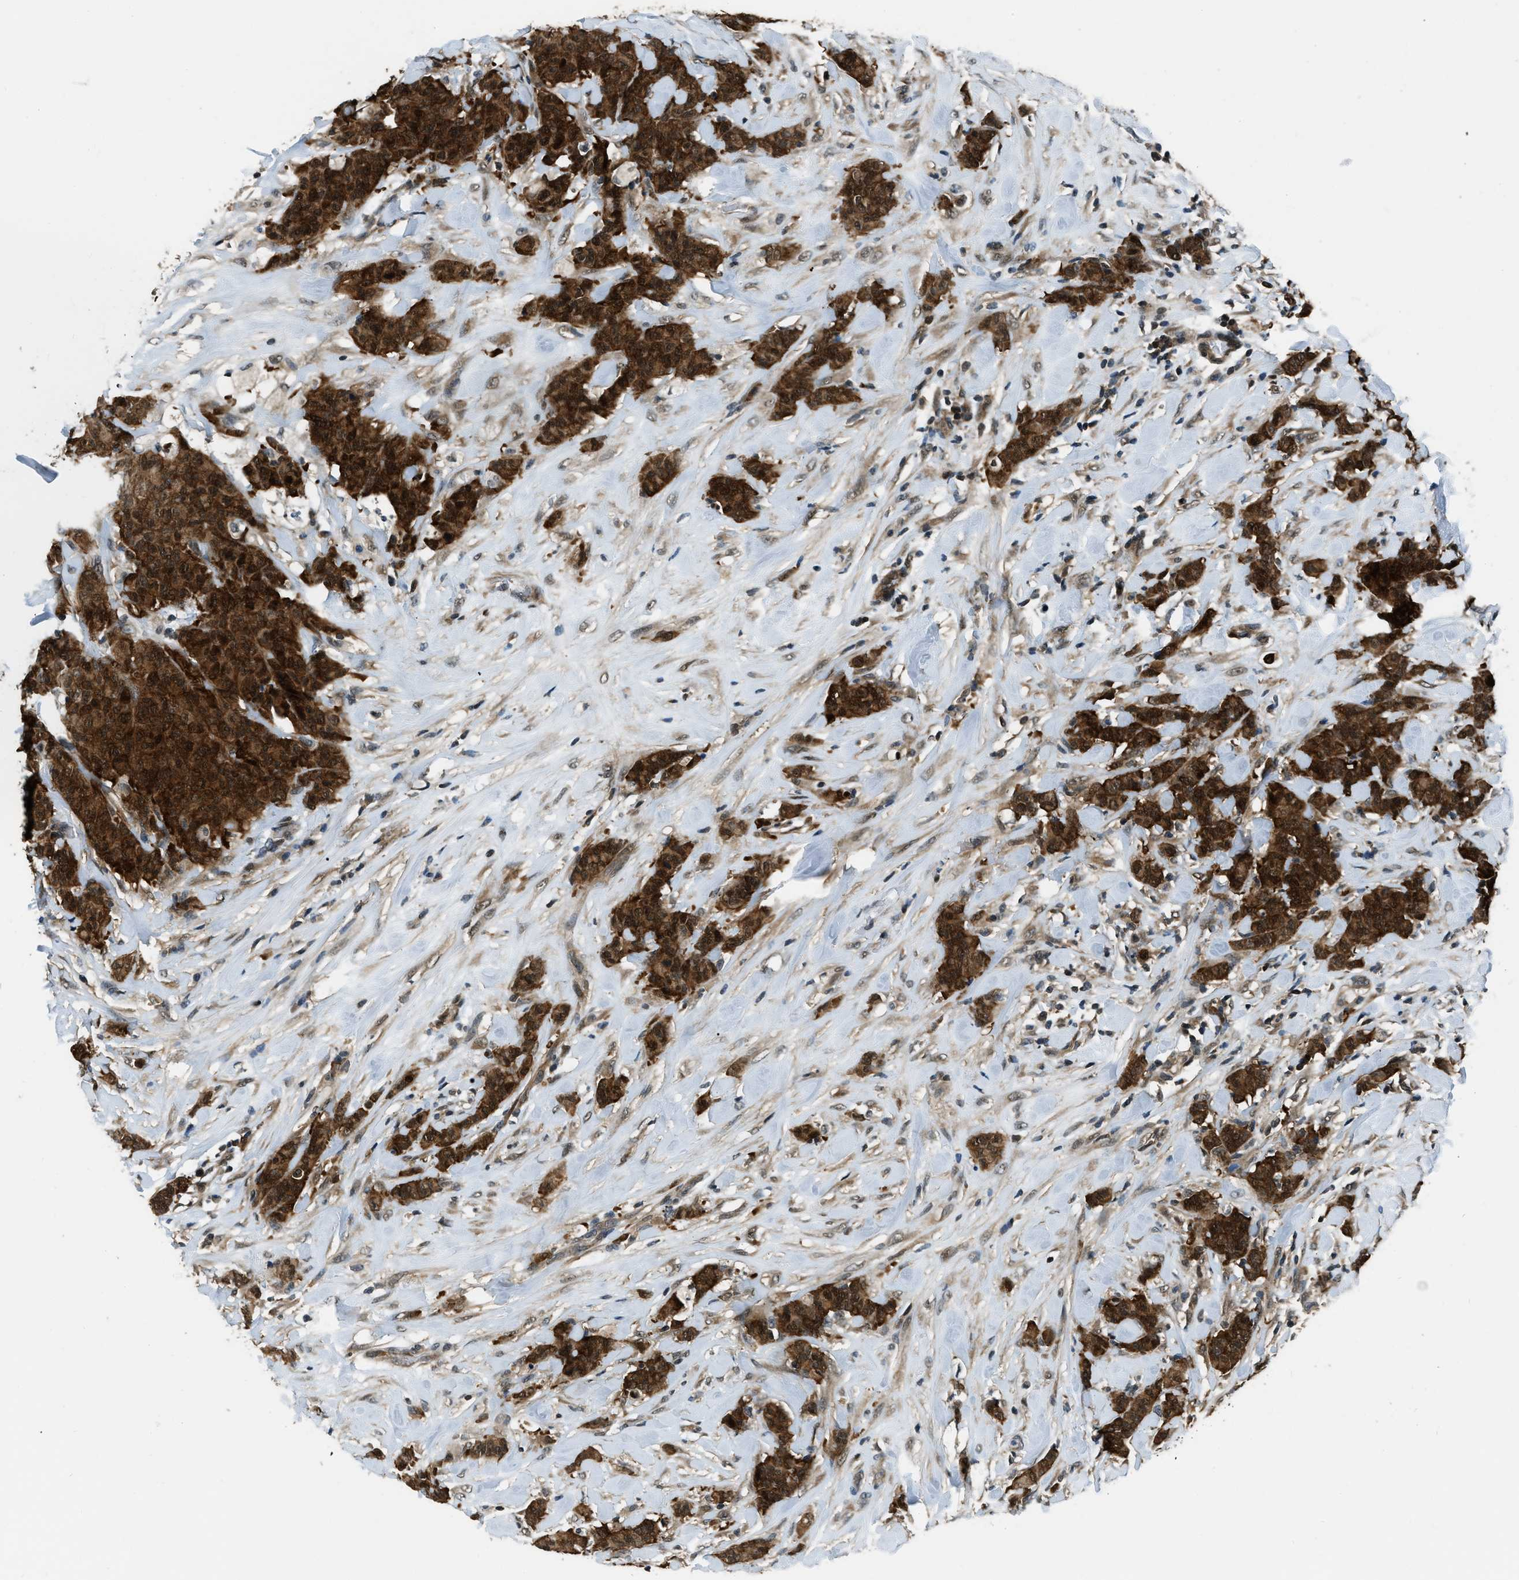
{"staining": {"intensity": "strong", "quantity": ">75%", "location": "cytoplasmic/membranous,nuclear"}, "tissue": "breast cancer", "cell_type": "Tumor cells", "image_type": "cancer", "snomed": [{"axis": "morphology", "description": "Normal tissue, NOS"}, {"axis": "morphology", "description": "Duct carcinoma"}, {"axis": "topography", "description": "Breast"}], "caption": "Immunohistochemistry of human invasive ductal carcinoma (breast) displays high levels of strong cytoplasmic/membranous and nuclear positivity in approximately >75% of tumor cells.", "gene": "NUDCD3", "patient": {"sex": "female", "age": 40}}